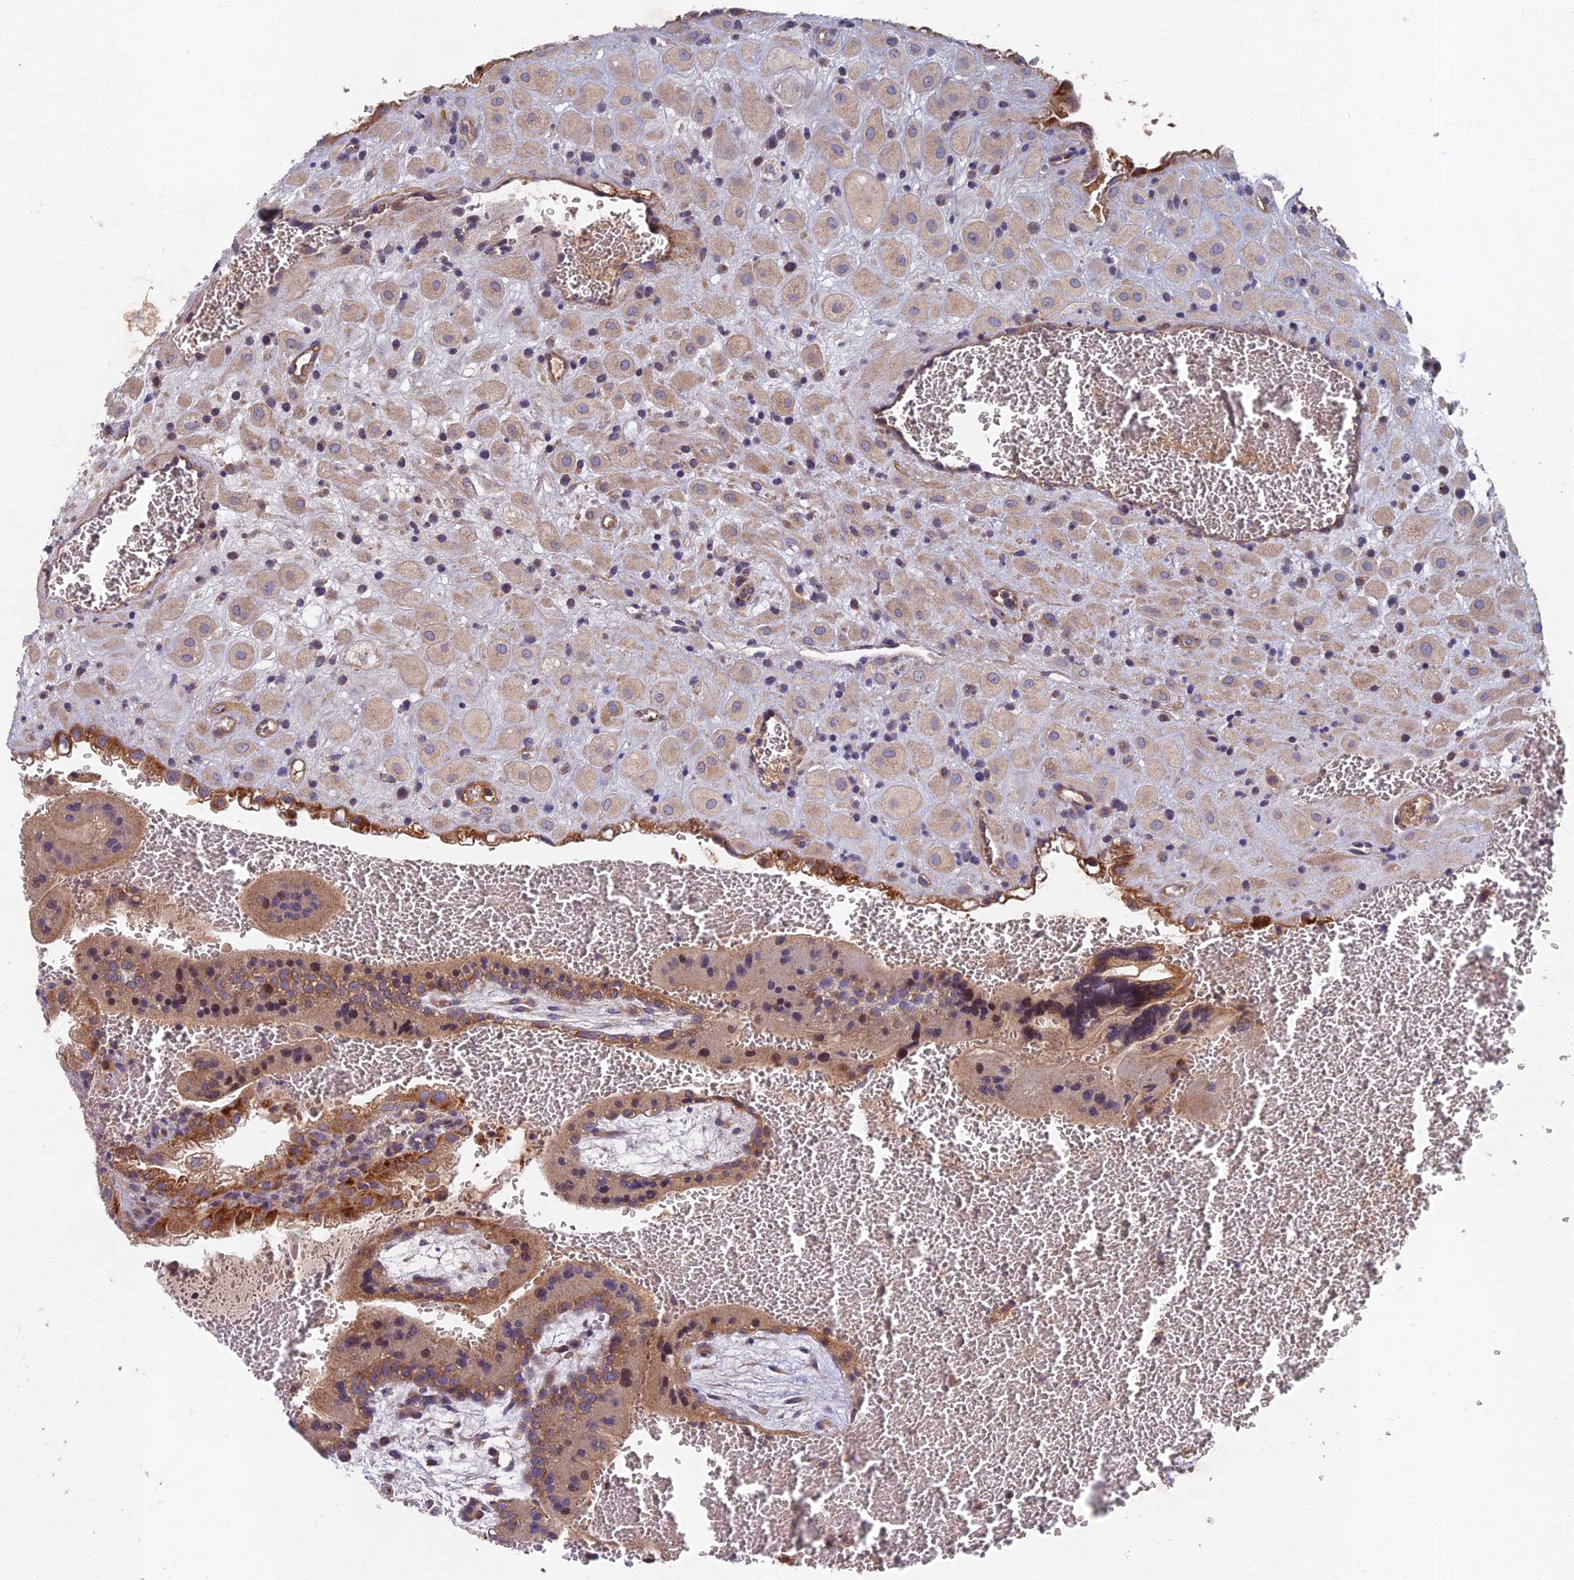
{"staining": {"intensity": "weak", "quantity": "<25%", "location": "cytoplasmic/membranous"}, "tissue": "placenta", "cell_type": "Decidual cells", "image_type": "normal", "snomed": [{"axis": "morphology", "description": "Normal tissue, NOS"}, {"axis": "topography", "description": "Placenta"}], "caption": "High power microscopy photomicrograph of an immunohistochemistry (IHC) photomicrograph of unremarkable placenta, revealing no significant positivity in decidual cells.", "gene": "SOGA1", "patient": {"sex": "female", "age": 35}}